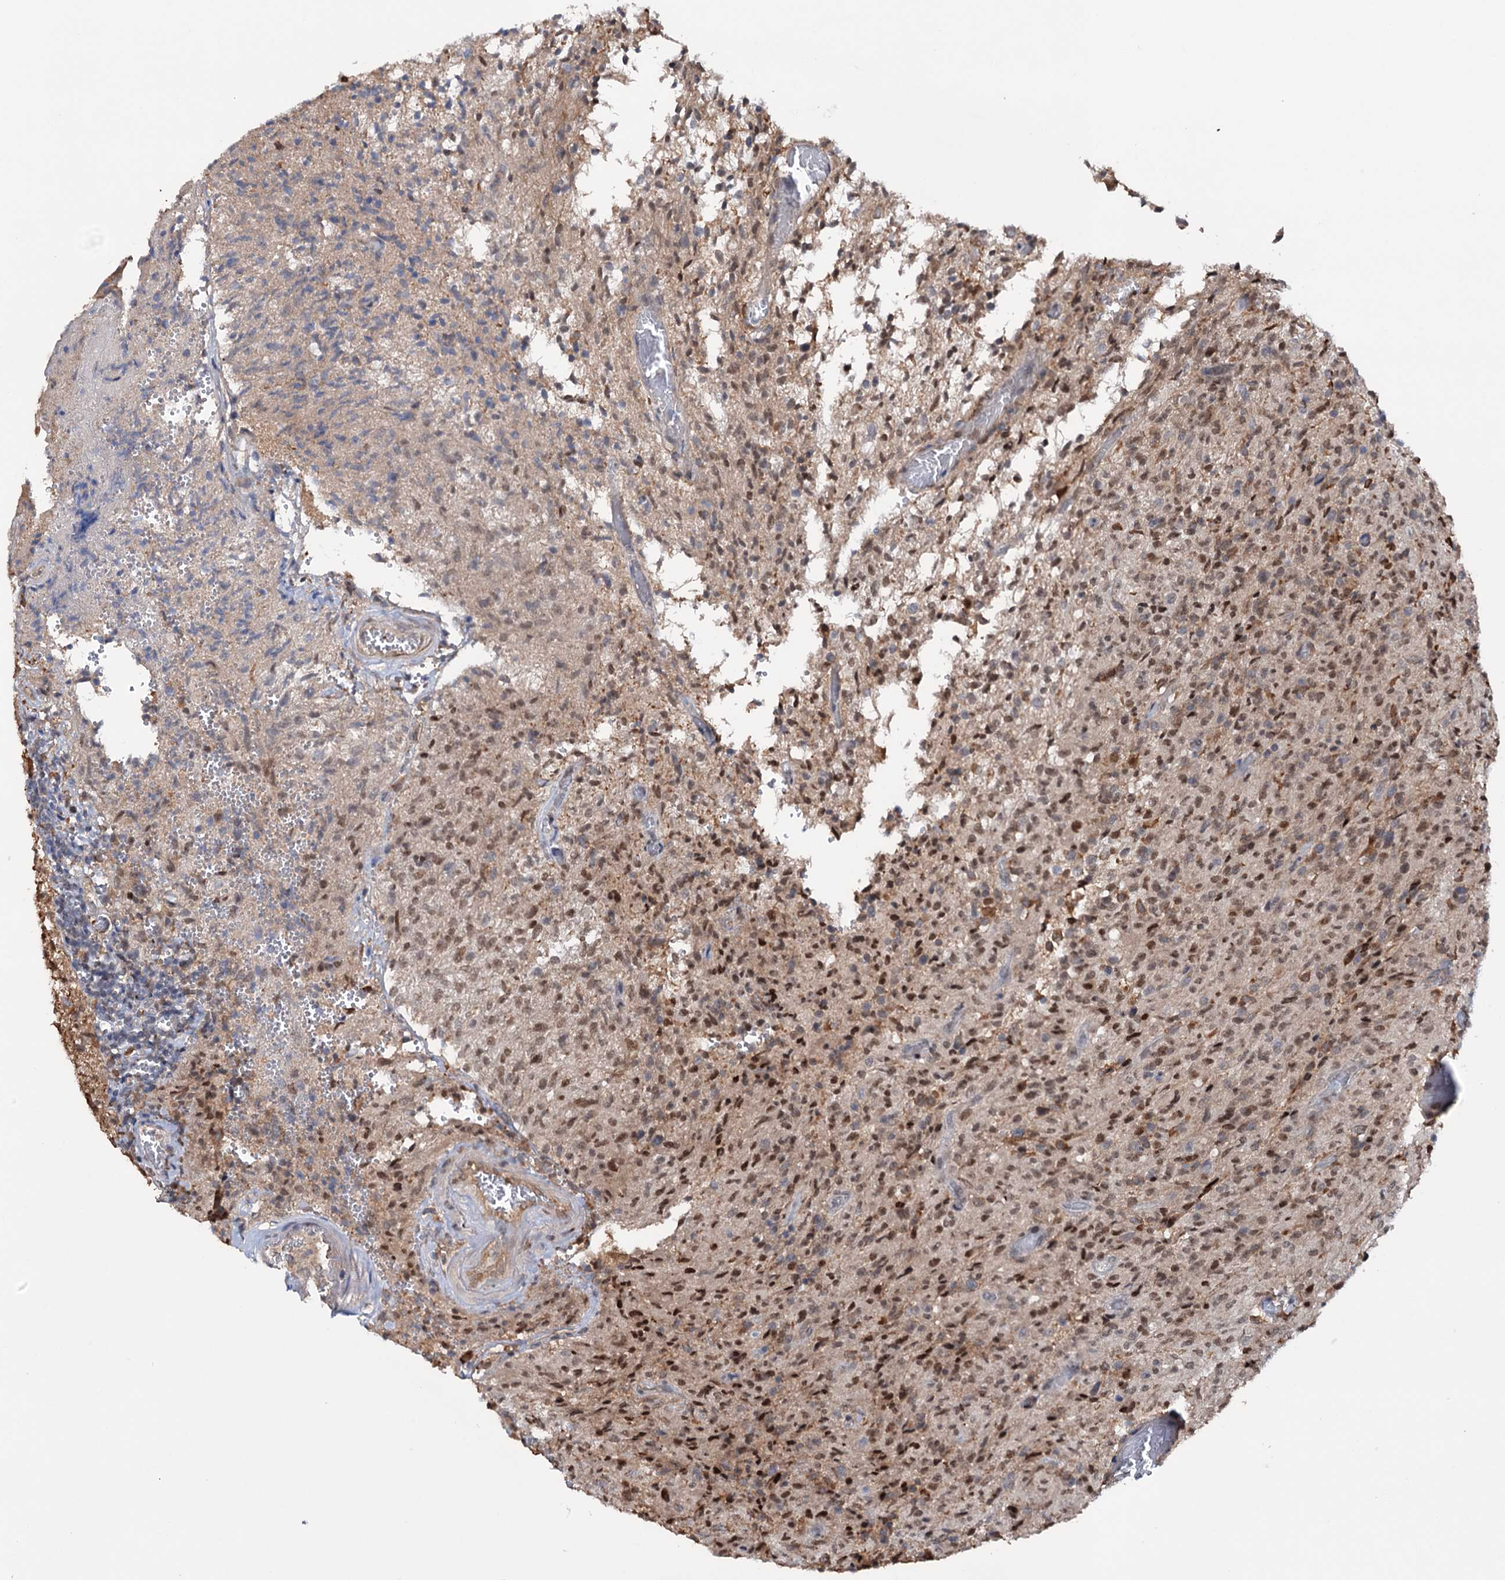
{"staining": {"intensity": "moderate", "quantity": "25%-75%", "location": "cytoplasmic/membranous,nuclear"}, "tissue": "glioma", "cell_type": "Tumor cells", "image_type": "cancer", "snomed": [{"axis": "morphology", "description": "Glioma, malignant, High grade"}, {"axis": "topography", "description": "Brain"}], "caption": "Glioma was stained to show a protein in brown. There is medium levels of moderate cytoplasmic/membranous and nuclear positivity in approximately 25%-75% of tumor cells. (IHC, brightfield microscopy, high magnification).", "gene": "NCAPD2", "patient": {"sex": "female", "age": 57}}